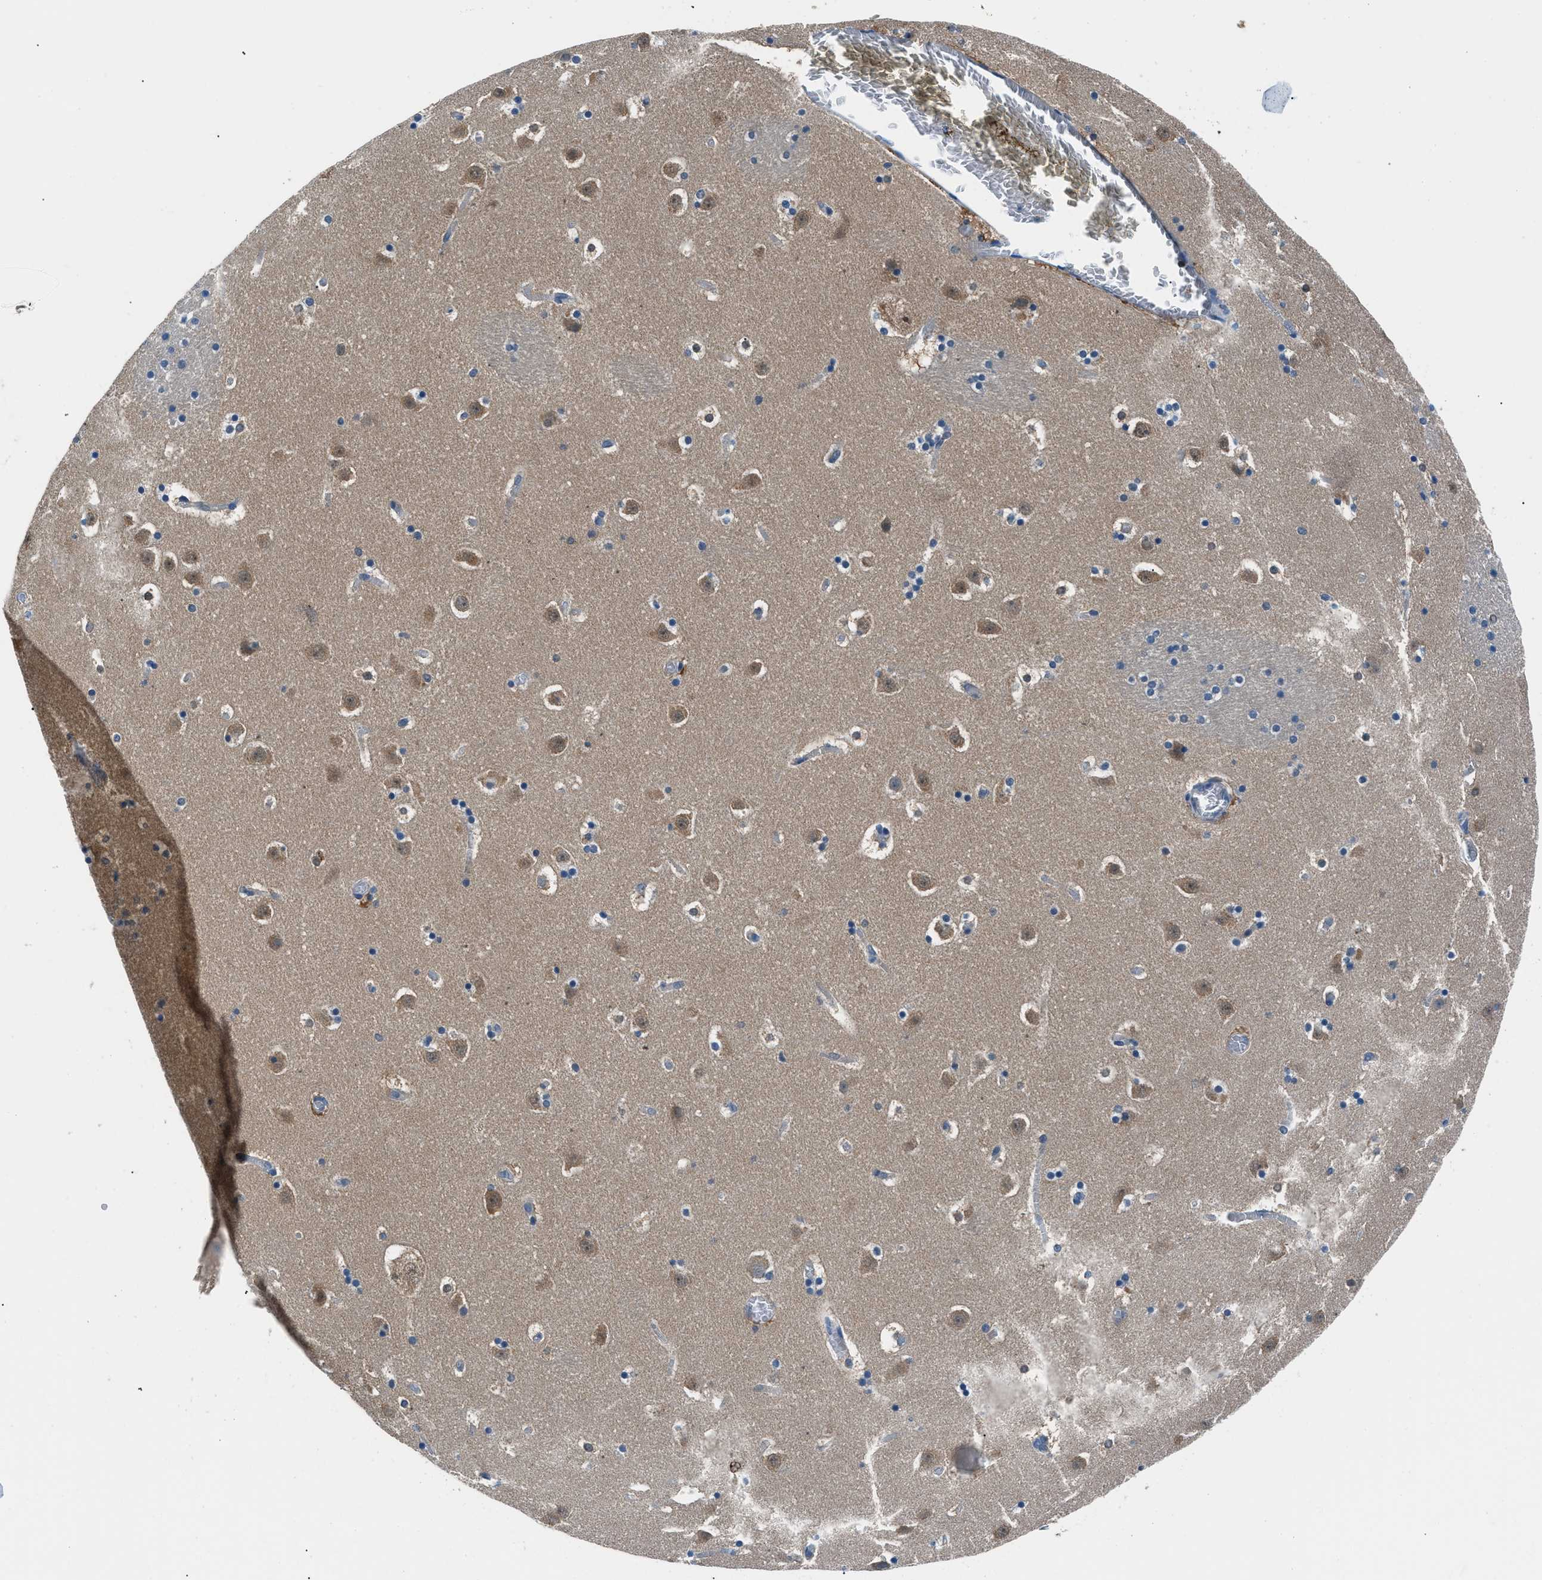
{"staining": {"intensity": "moderate", "quantity": "<25%", "location": "cytoplasmic/membranous"}, "tissue": "caudate", "cell_type": "Glial cells", "image_type": "normal", "snomed": [{"axis": "morphology", "description": "Normal tissue, NOS"}, {"axis": "topography", "description": "Lateral ventricle wall"}], "caption": "Caudate stained for a protein (brown) demonstrates moderate cytoplasmic/membranous positive staining in approximately <25% of glial cells.", "gene": "ACP1", "patient": {"sex": "male", "age": 45}}